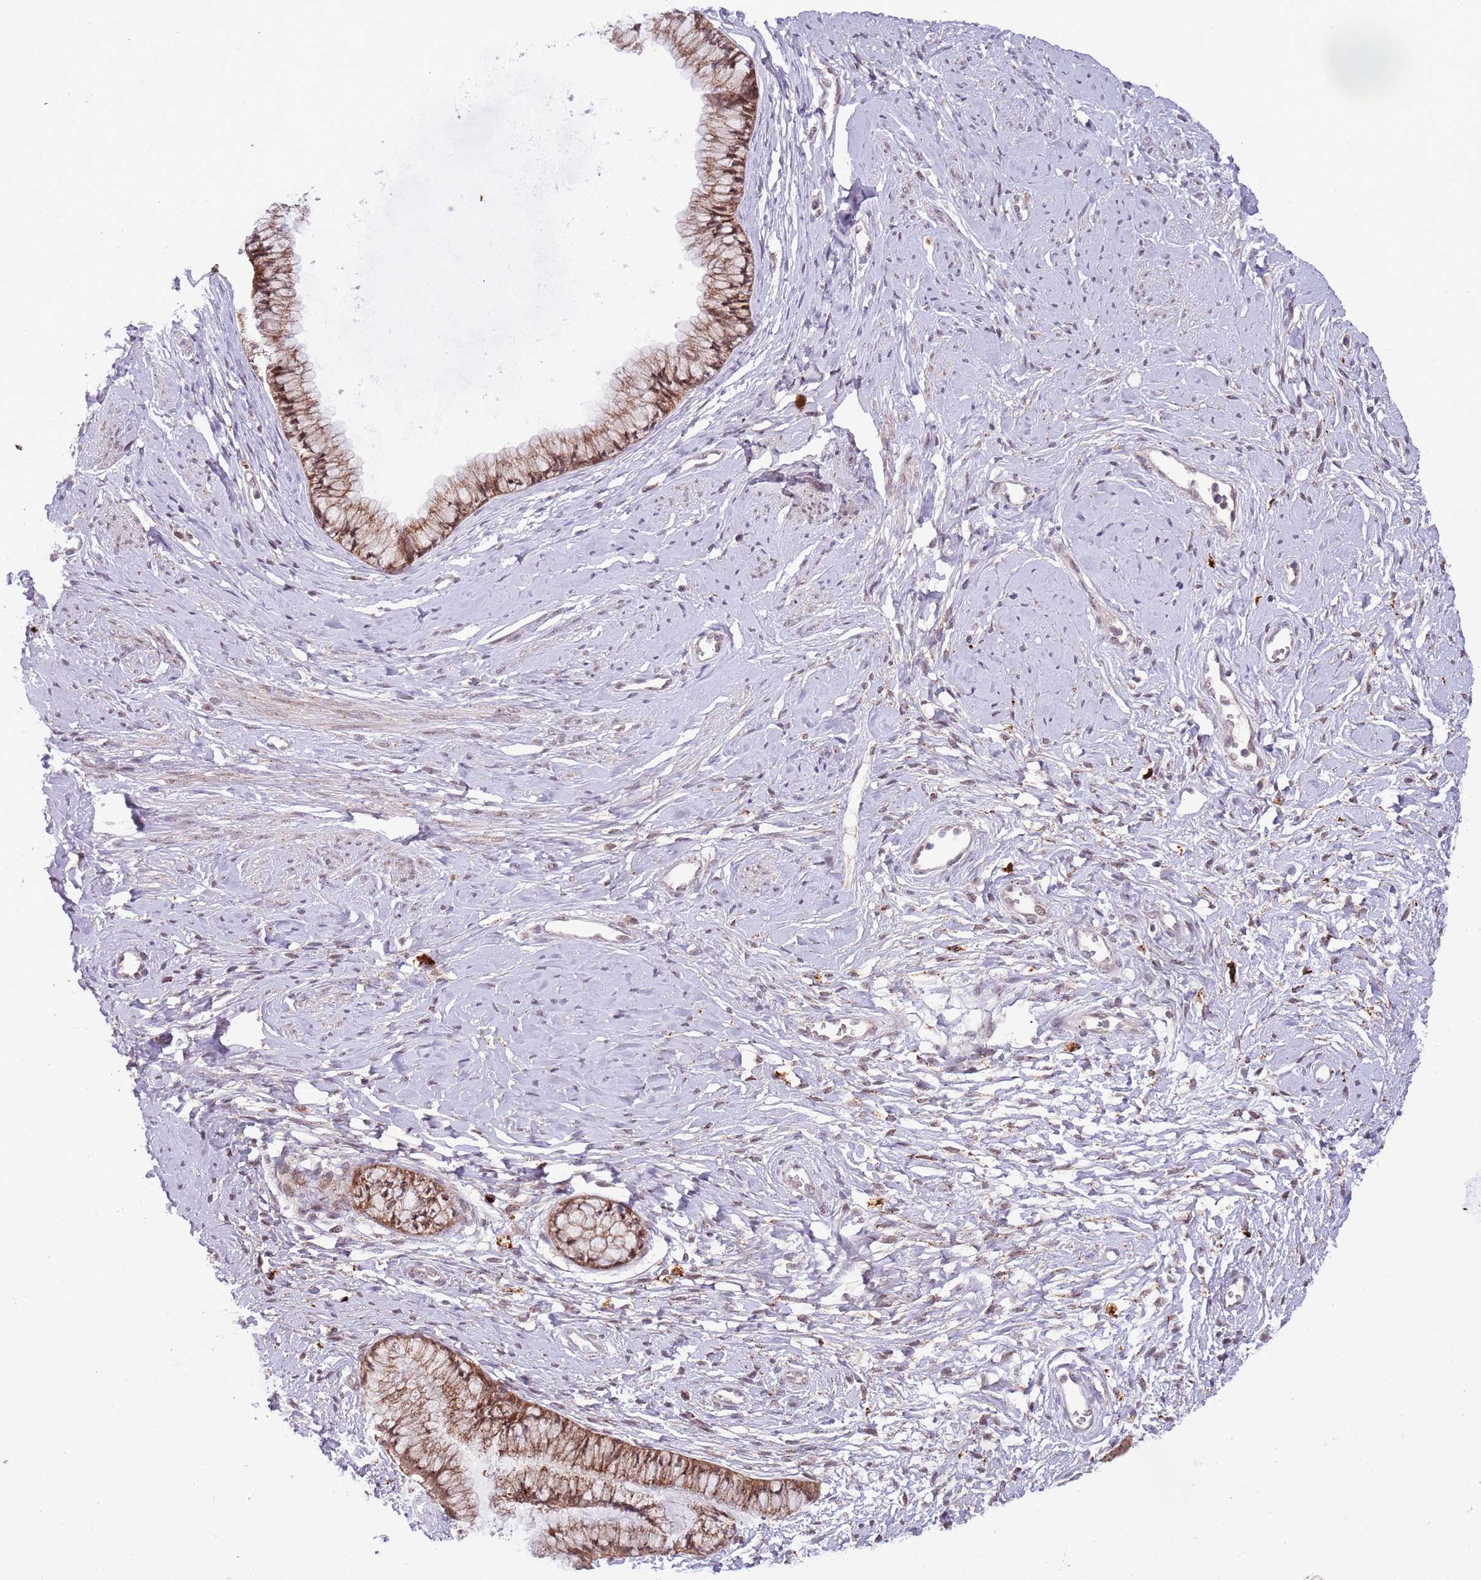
{"staining": {"intensity": "strong", "quantity": ">75%", "location": "cytoplasmic/membranous"}, "tissue": "cervix", "cell_type": "Glandular cells", "image_type": "normal", "snomed": [{"axis": "morphology", "description": "Normal tissue, NOS"}, {"axis": "topography", "description": "Cervix"}], "caption": "IHC photomicrograph of normal cervix stained for a protein (brown), which reveals high levels of strong cytoplasmic/membranous positivity in about >75% of glandular cells.", "gene": "TRIM27", "patient": {"sex": "female", "age": 42}}